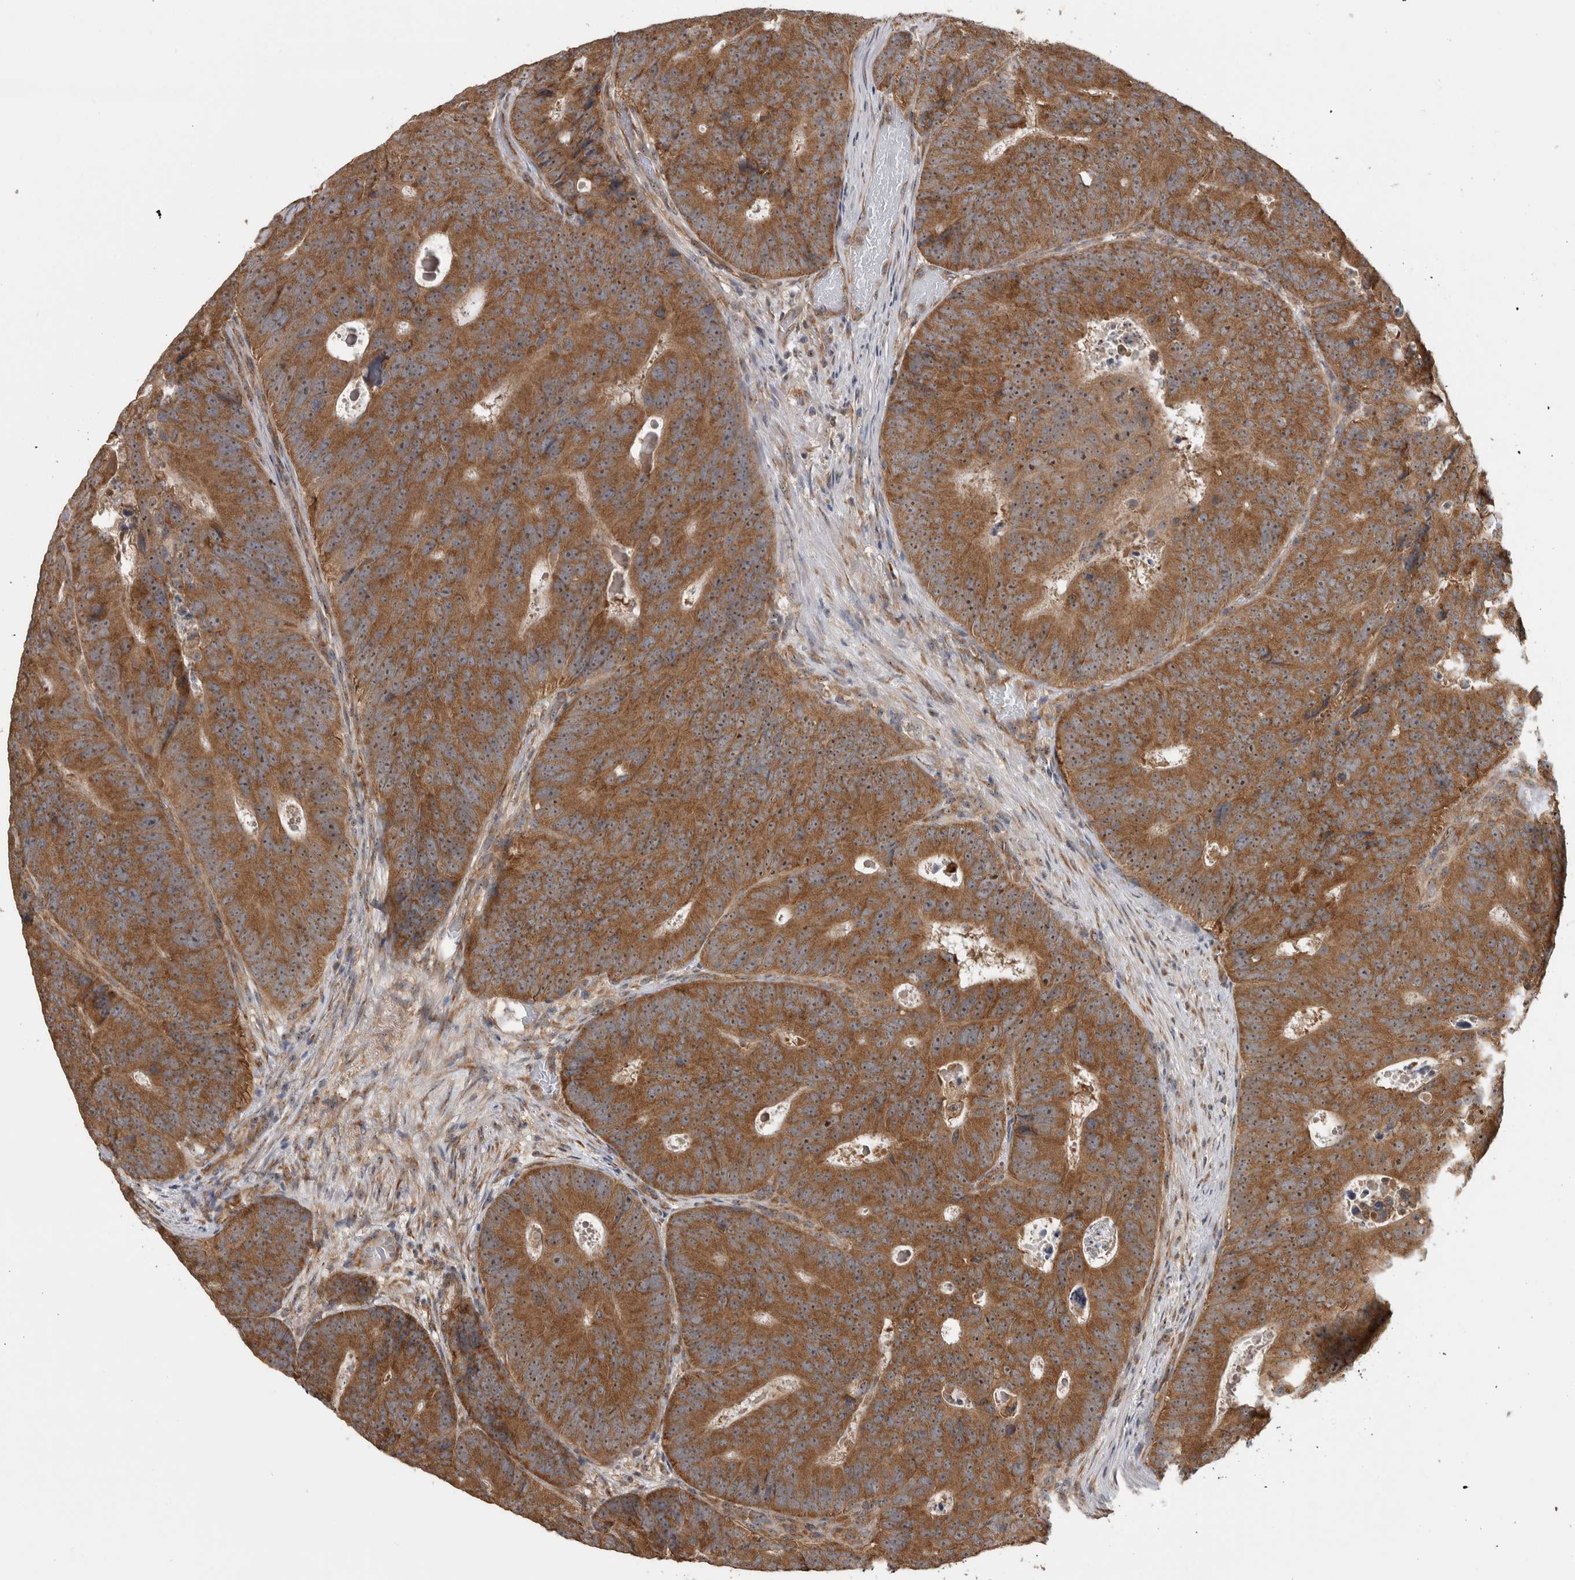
{"staining": {"intensity": "strong", "quantity": ">75%", "location": "cytoplasmic/membranous"}, "tissue": "colorectal cancer", "cell_type": "Tumor cells", "image_type": "cancer", "snomed": [{"axis": "morphology", "description": "Adenocarcinoma, NOS"}, {"axis": "topography", "description": "Colon"}], "caption": "Human colorectal cancer stained with a protein marker reveals strong staining in tumor cells.", "gene": "ATXN2", "patient": {"sex": "male", "age": 87}}